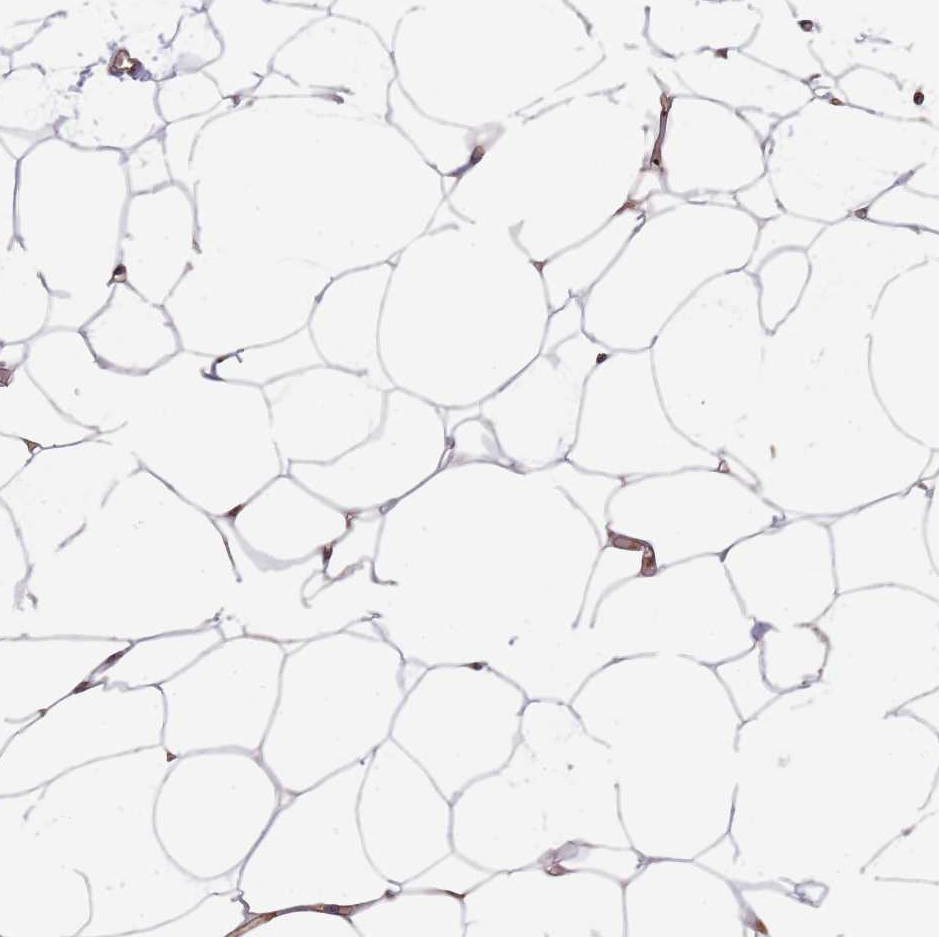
{"staining": {"intensity": "negative", "quantity": "none", "location": "none"}, "tissue": "adipose tissue", "cell_type": "Adipocytes", "image_type": "normal", "snomed": [{"axis": "morphology", "description": "Normal tissue, NOS"}, {"axis": "topography", "description": "Breast"}], "caption": "Adipocytes are negative for brown protein staining in benign adipose tissue. Nuclei are stained in blue.", "gene": "DCUN1D3", "patient": {"sex": "female", "age": 23}}